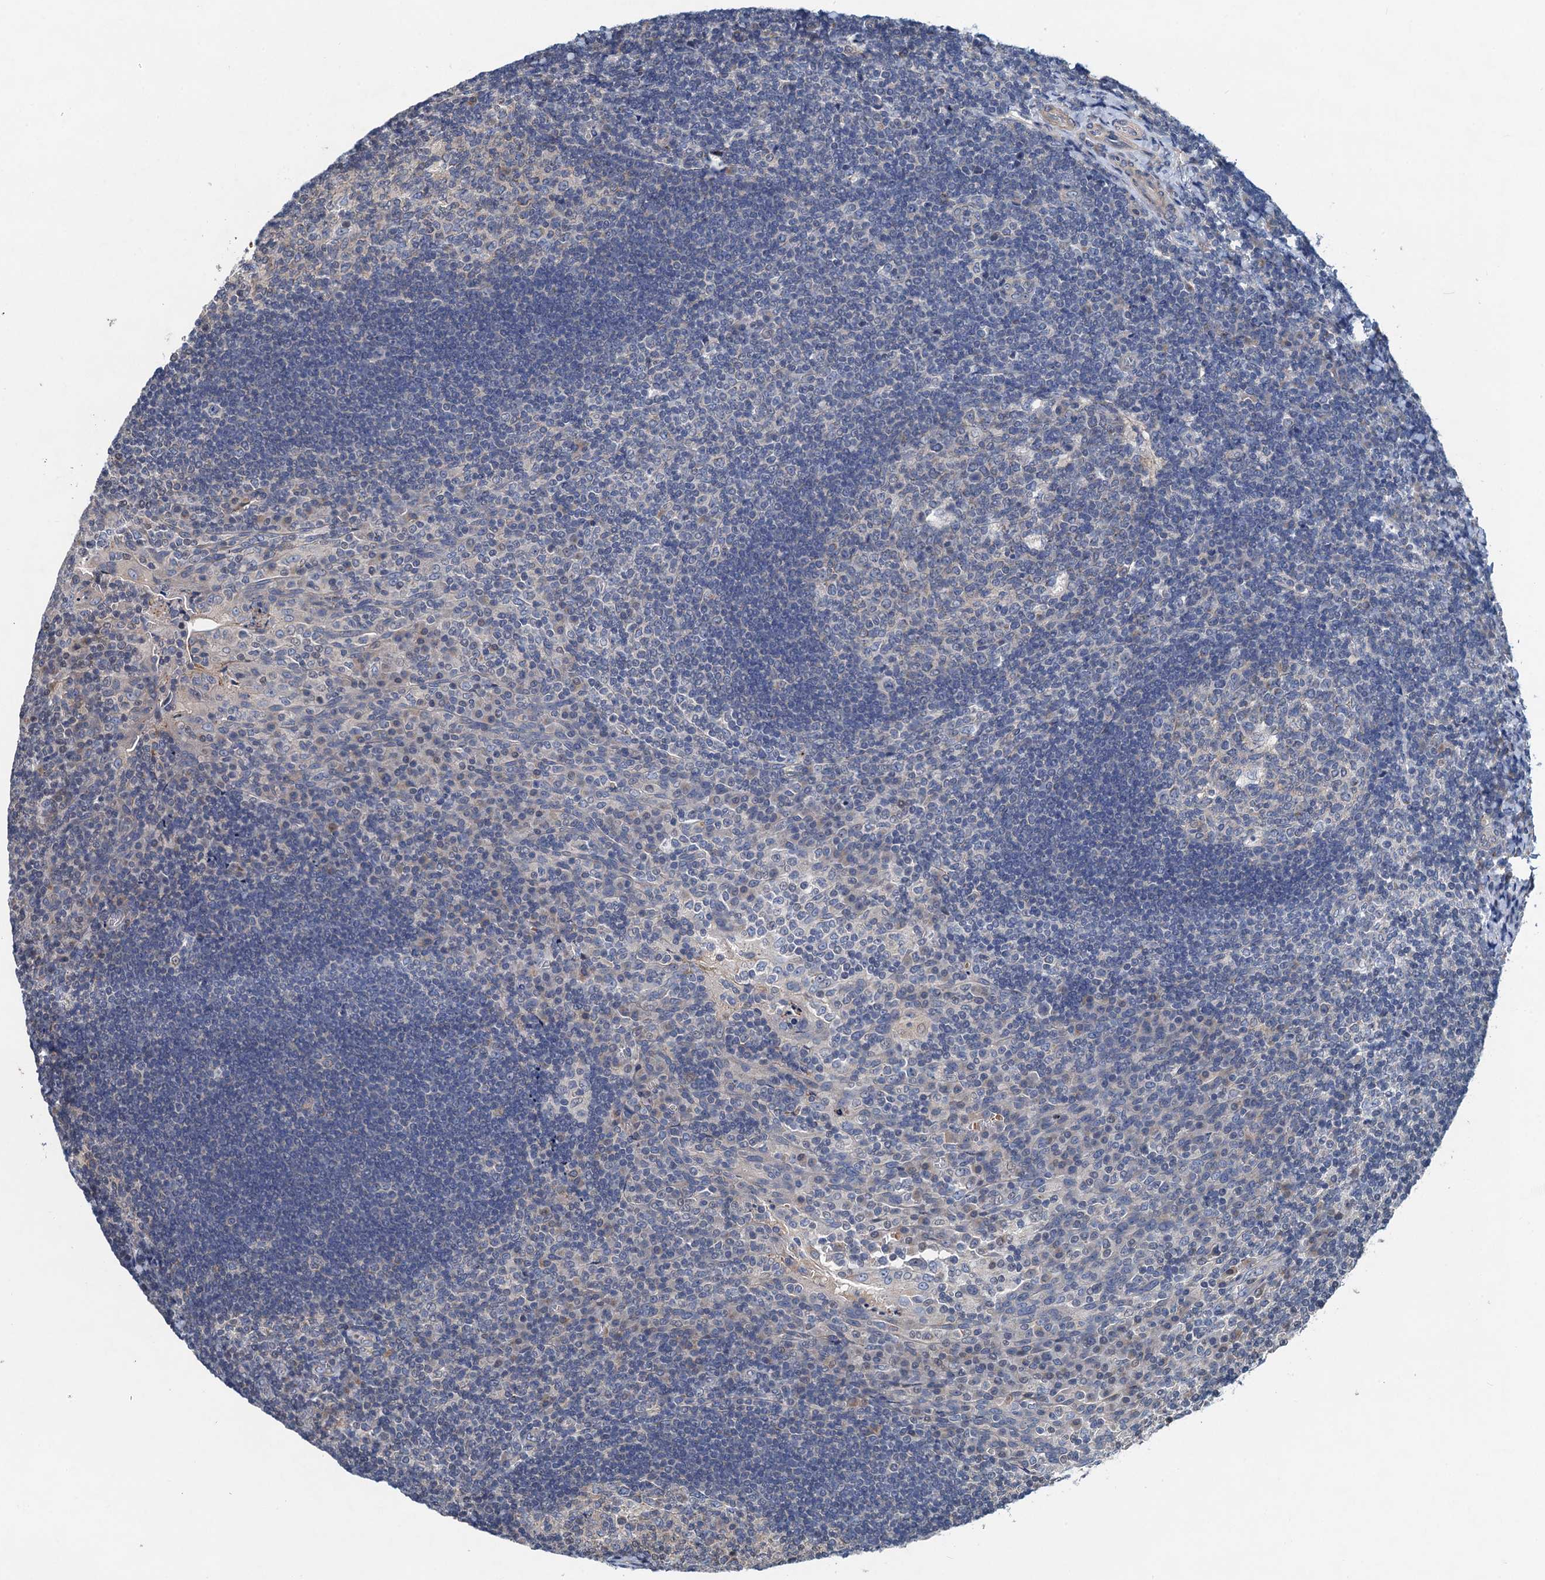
{"staining": {"intensity": "negative", "quantity": "none", "location": "none"}, "tissue": "tonsil", "cell_type": "Germinal center cells", "image_type": "normal", "snomed": [{"axis": "morphology", "description": "Normal tissue, NOS"}, {"axis": "topography", "description": "Tonsil"}], "caption": "High power microscopy photomicrograph of an IHC histopathology image of normal tonsil, revealing no significant staining in germinal center cells.", "gene": "NBEA", "patient": {"sex": "male", "age": 17}}